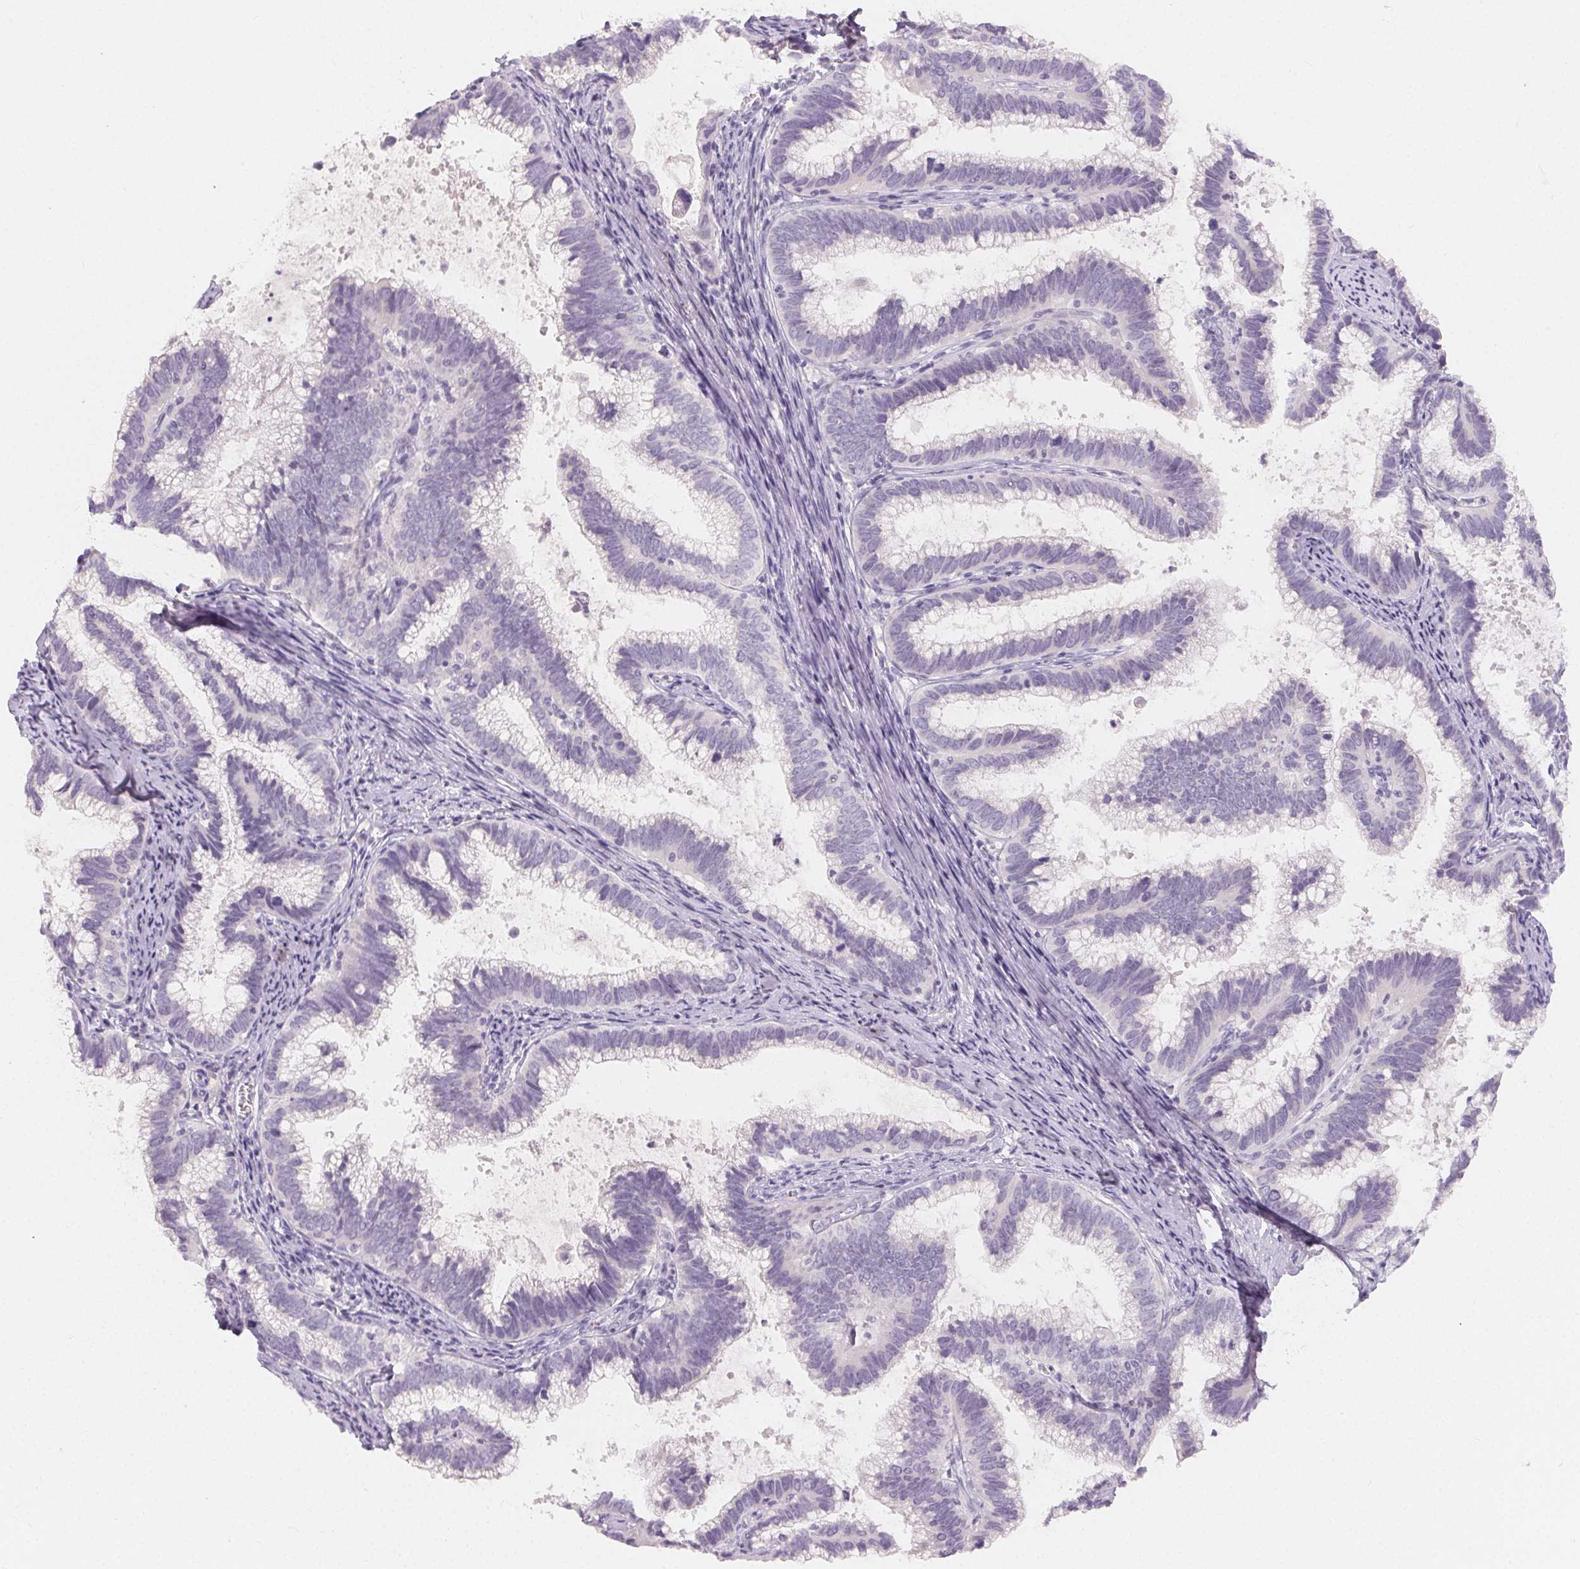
{"staining": {"intensity": "negative", "quantity": "none", "location": "none"}, "tissue": "cervical cancer", "cell_type": "Tumor cells", "image_type": "cancer", "snomed": [{"axis": "morphology", "description": "Adenocarcinoma, NOS"}, {"axis": "topography", "description": "Cervix"}], "caption": "DAB (3,3'-diaminobenzidine) immunohistochemical staining of adenocarcinoma (cervical) shows no significant expression in tumor cells.", "gene": "MIOX", "patient": {"sex": "female", "age": 61}}